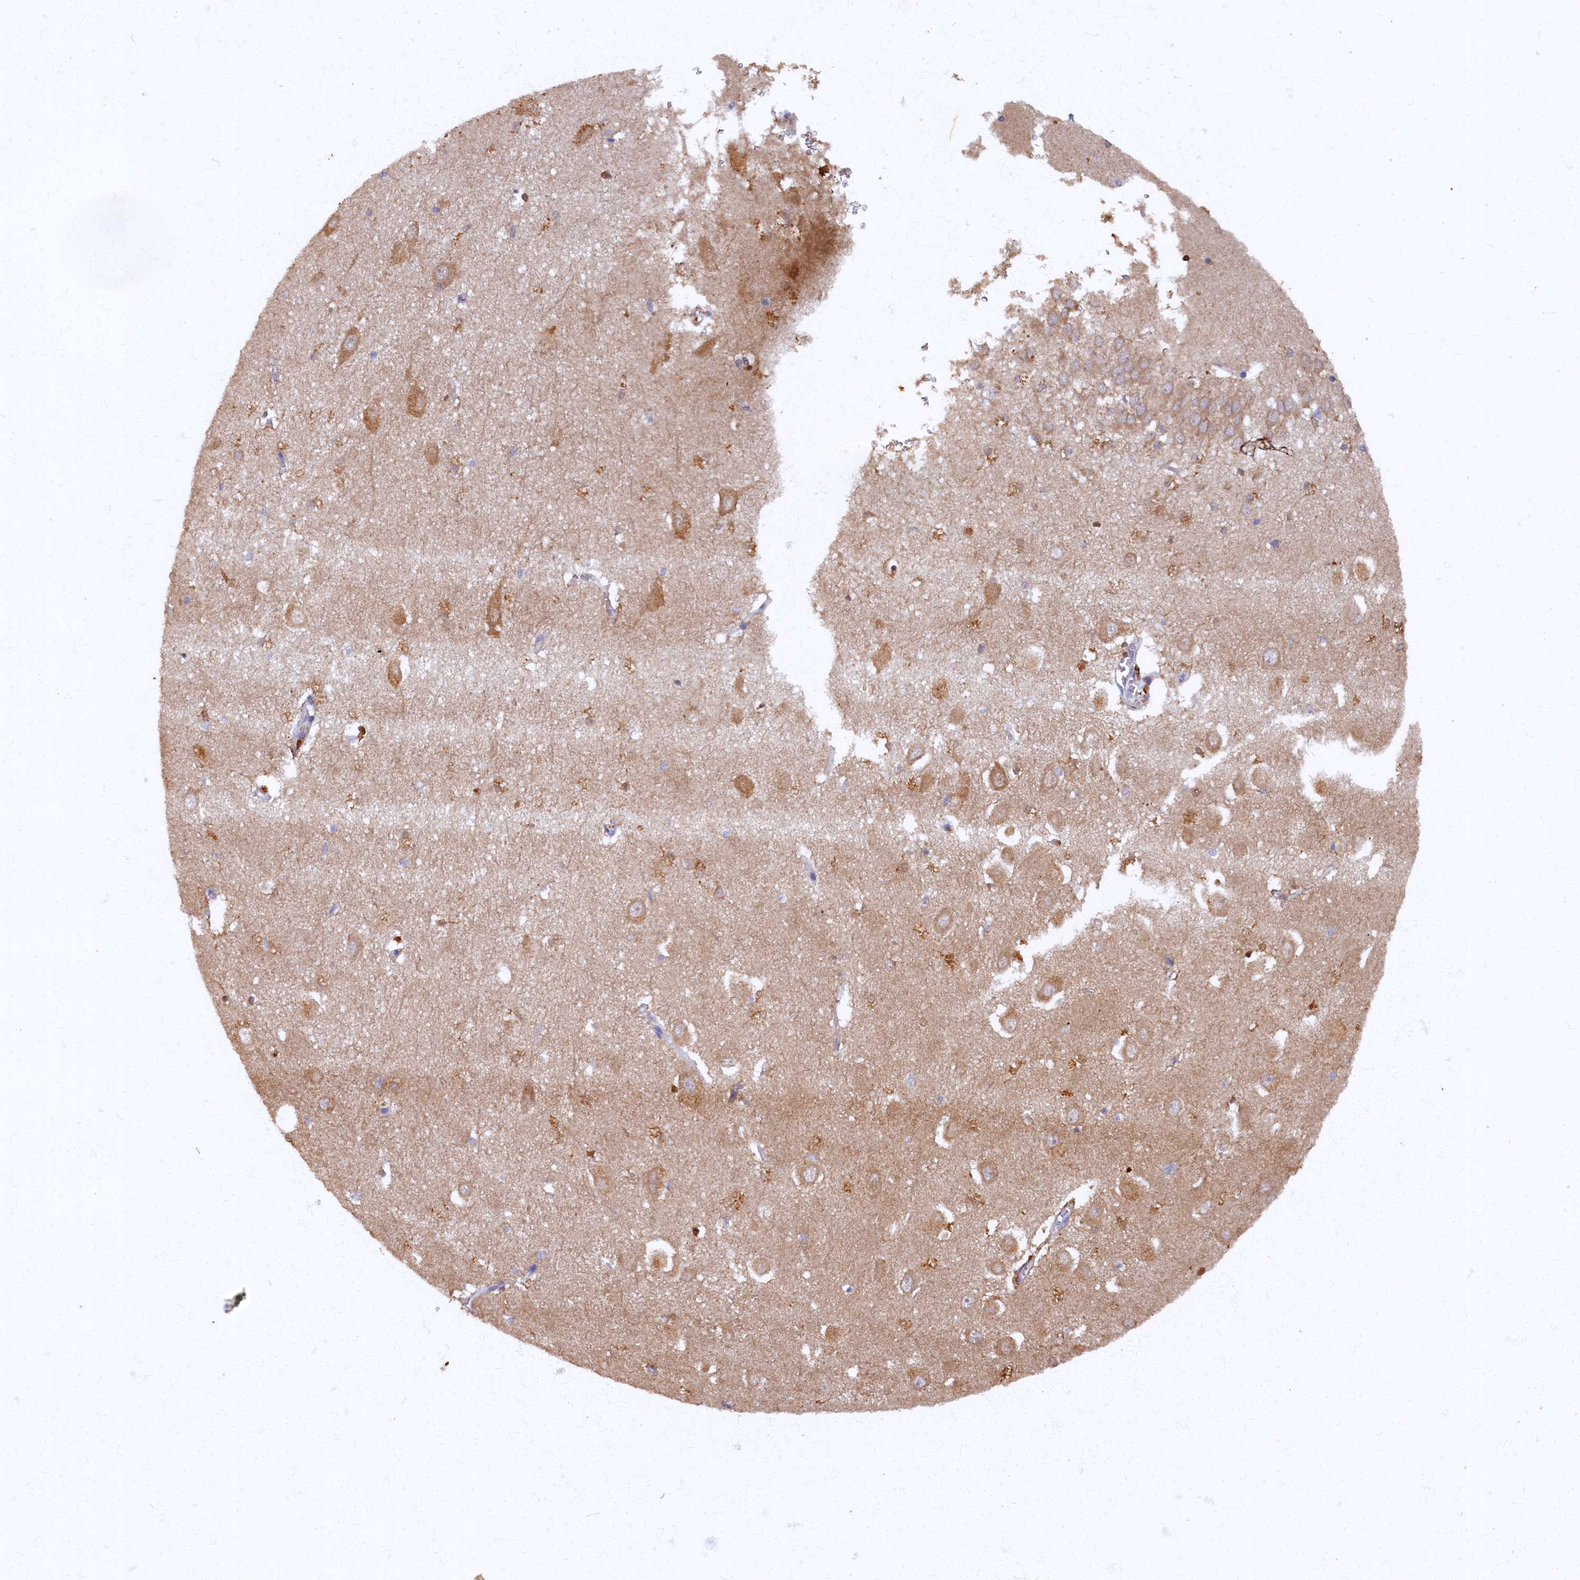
{"staining": {"intensity": "moderate", "quantity": "25%-75%", "location": "cytoplasmic/membranous"}, "tissue": "hippocampus", "cell_type": "Glial cells", "image_type": "normal", "snomed": [{"axis": "morphology", "description": "Normal tissue, NOS"}, {"axis": "topography", "description": "Hippocampus"}], "caption": "Immunohistochemistry (IHC) staining of normal hippocampus, which shows medium levels of moderate cytoplasmic/membranous expression in approximately 25%-75% of glial cells indicating moderate cytoplasmic/membranous protein positivity. The staining was performed using DAB (brown) for protein detection and nuclei were counterstained in hematoxylin (blue).", "gene": "ARL11", "patient": {"sex": "female", "age": 64}}